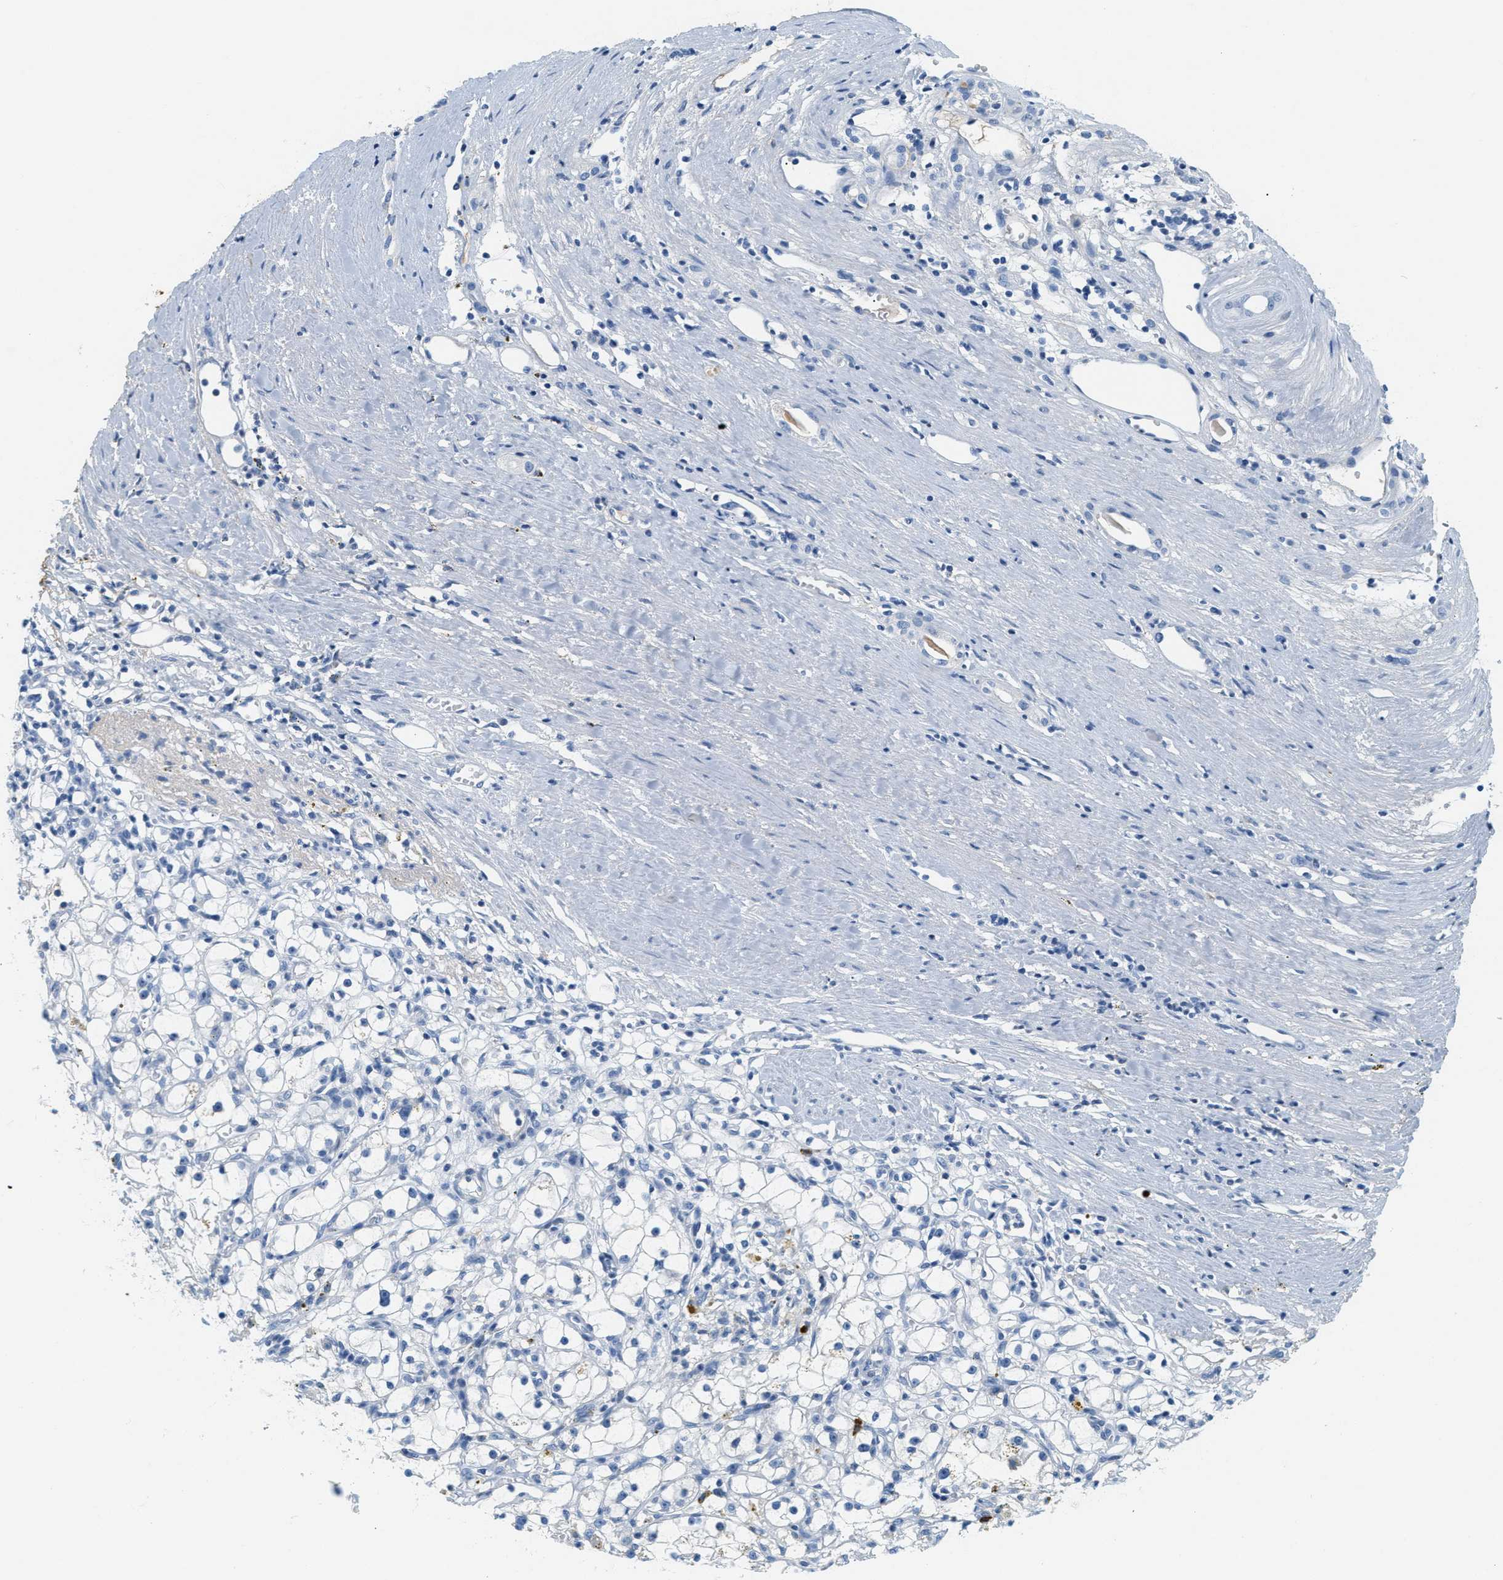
{"staining": {"intensity": "negative", "quantity": "none", "location": "none"}, "tissue": "renal cancer", "cell_type": "Tumor cells", "image_type": "cancer", "snomed": [{"axis": "morphology", "description": "Adenocarcinoma, NOS"}, {"axis": "topography", "description": "Kidney"}], "caption": "Protein analysis of renal cancer (adenocarcinoma) displays no significant expression in tumor cells.", "gene": "LCN2", "patient": {"sex": "male", "age": 56}}